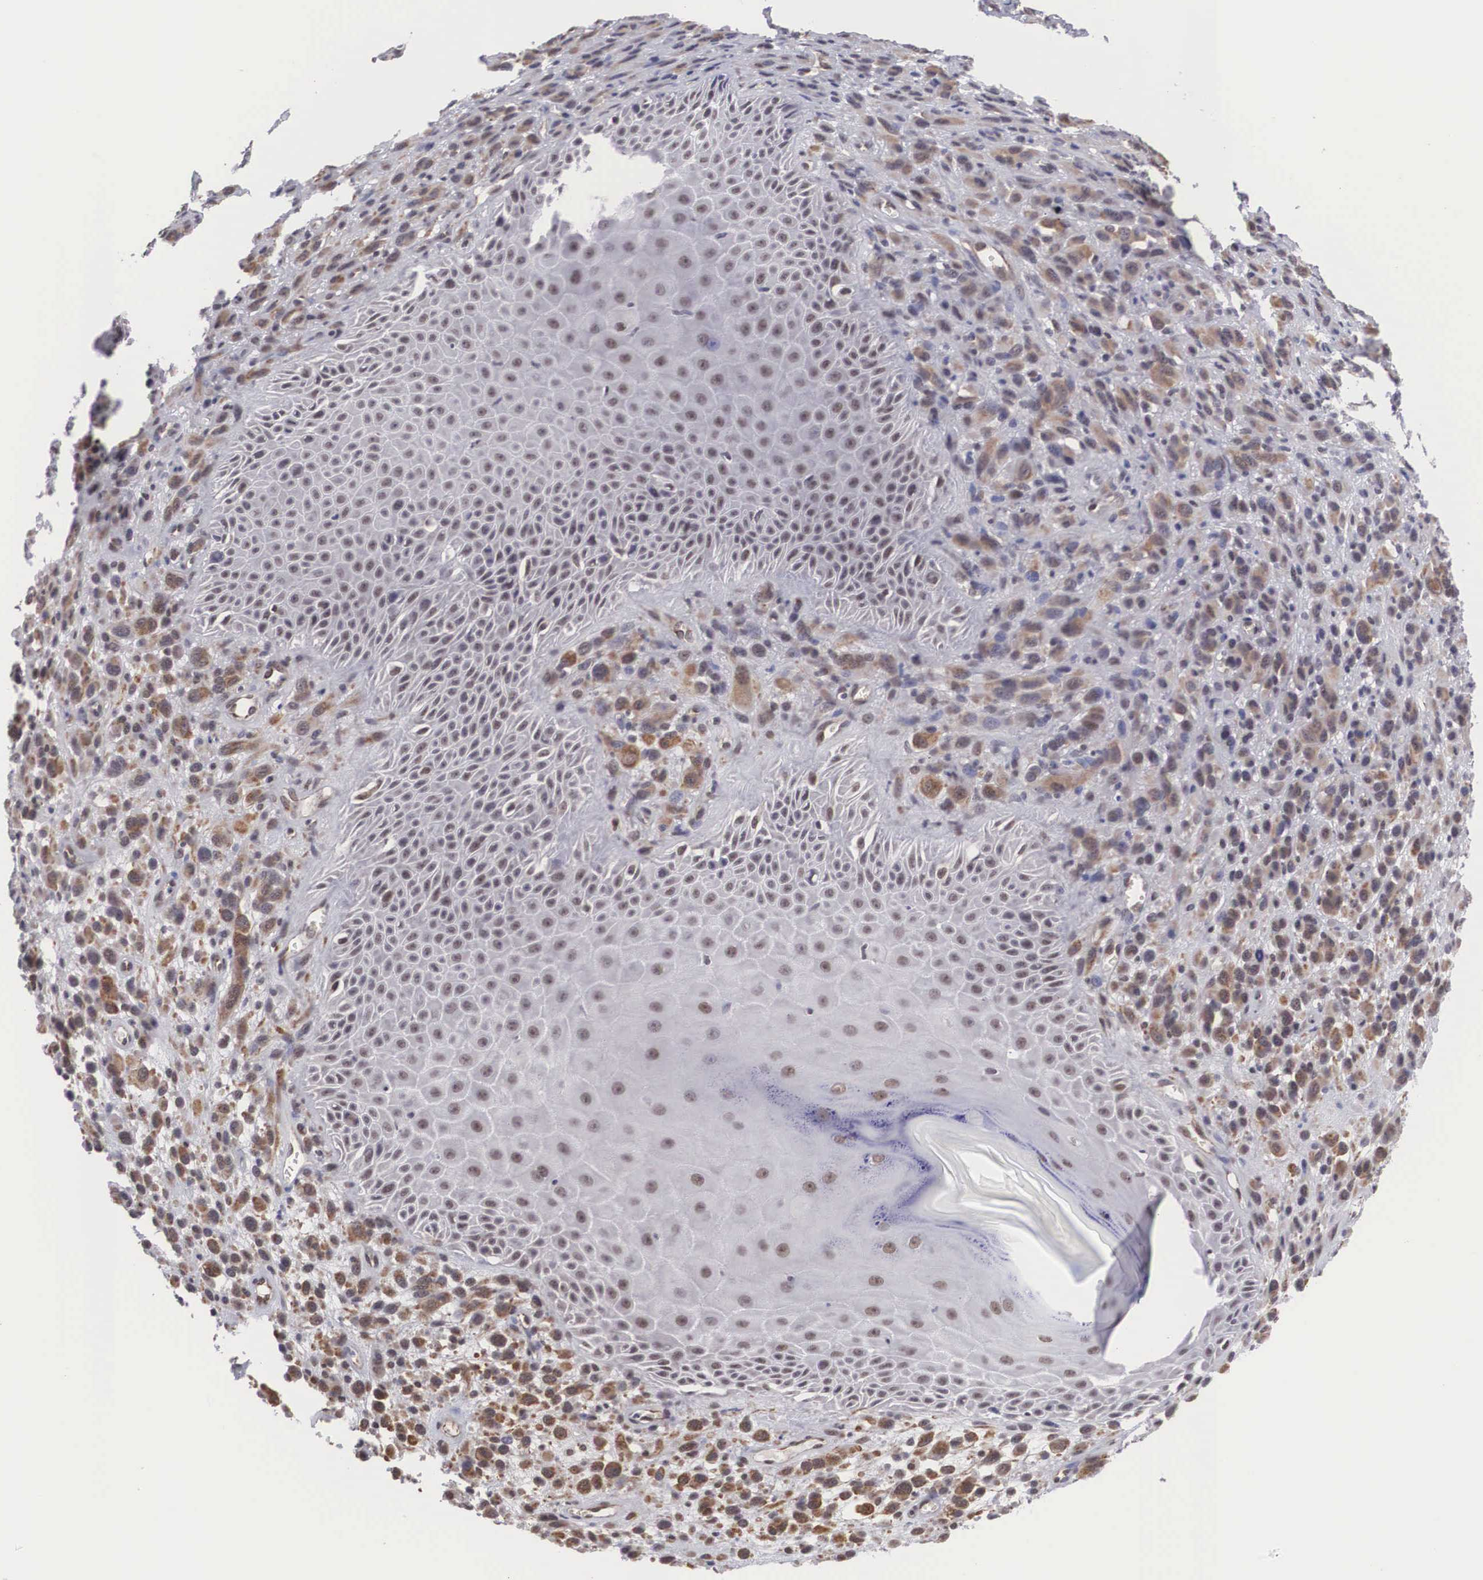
{"staining": {"intensity": "weak", "quantity": ">75%", "location": "nuclear"}, "tissue": "melanoma", "cell_type": "Tumor cells", "image_type": "cancer", "snomed": [{"axis": "morphology", "description": "Malignant melanoma, NOS"}, {"axis": "topography", "description": "Skin"}], "caption": "A micrograph of melanoma stained for a protein exhibits weak nuclear brown staining in tumor cells. The protein is stained brown, and the nuclei are stained in blue (DAB (3,3'-diaminobenzidine) IHC with brightfield microscopy, high magnification).", "gene": "MORC2", "patient": {"sex": "male", "age": 51}}